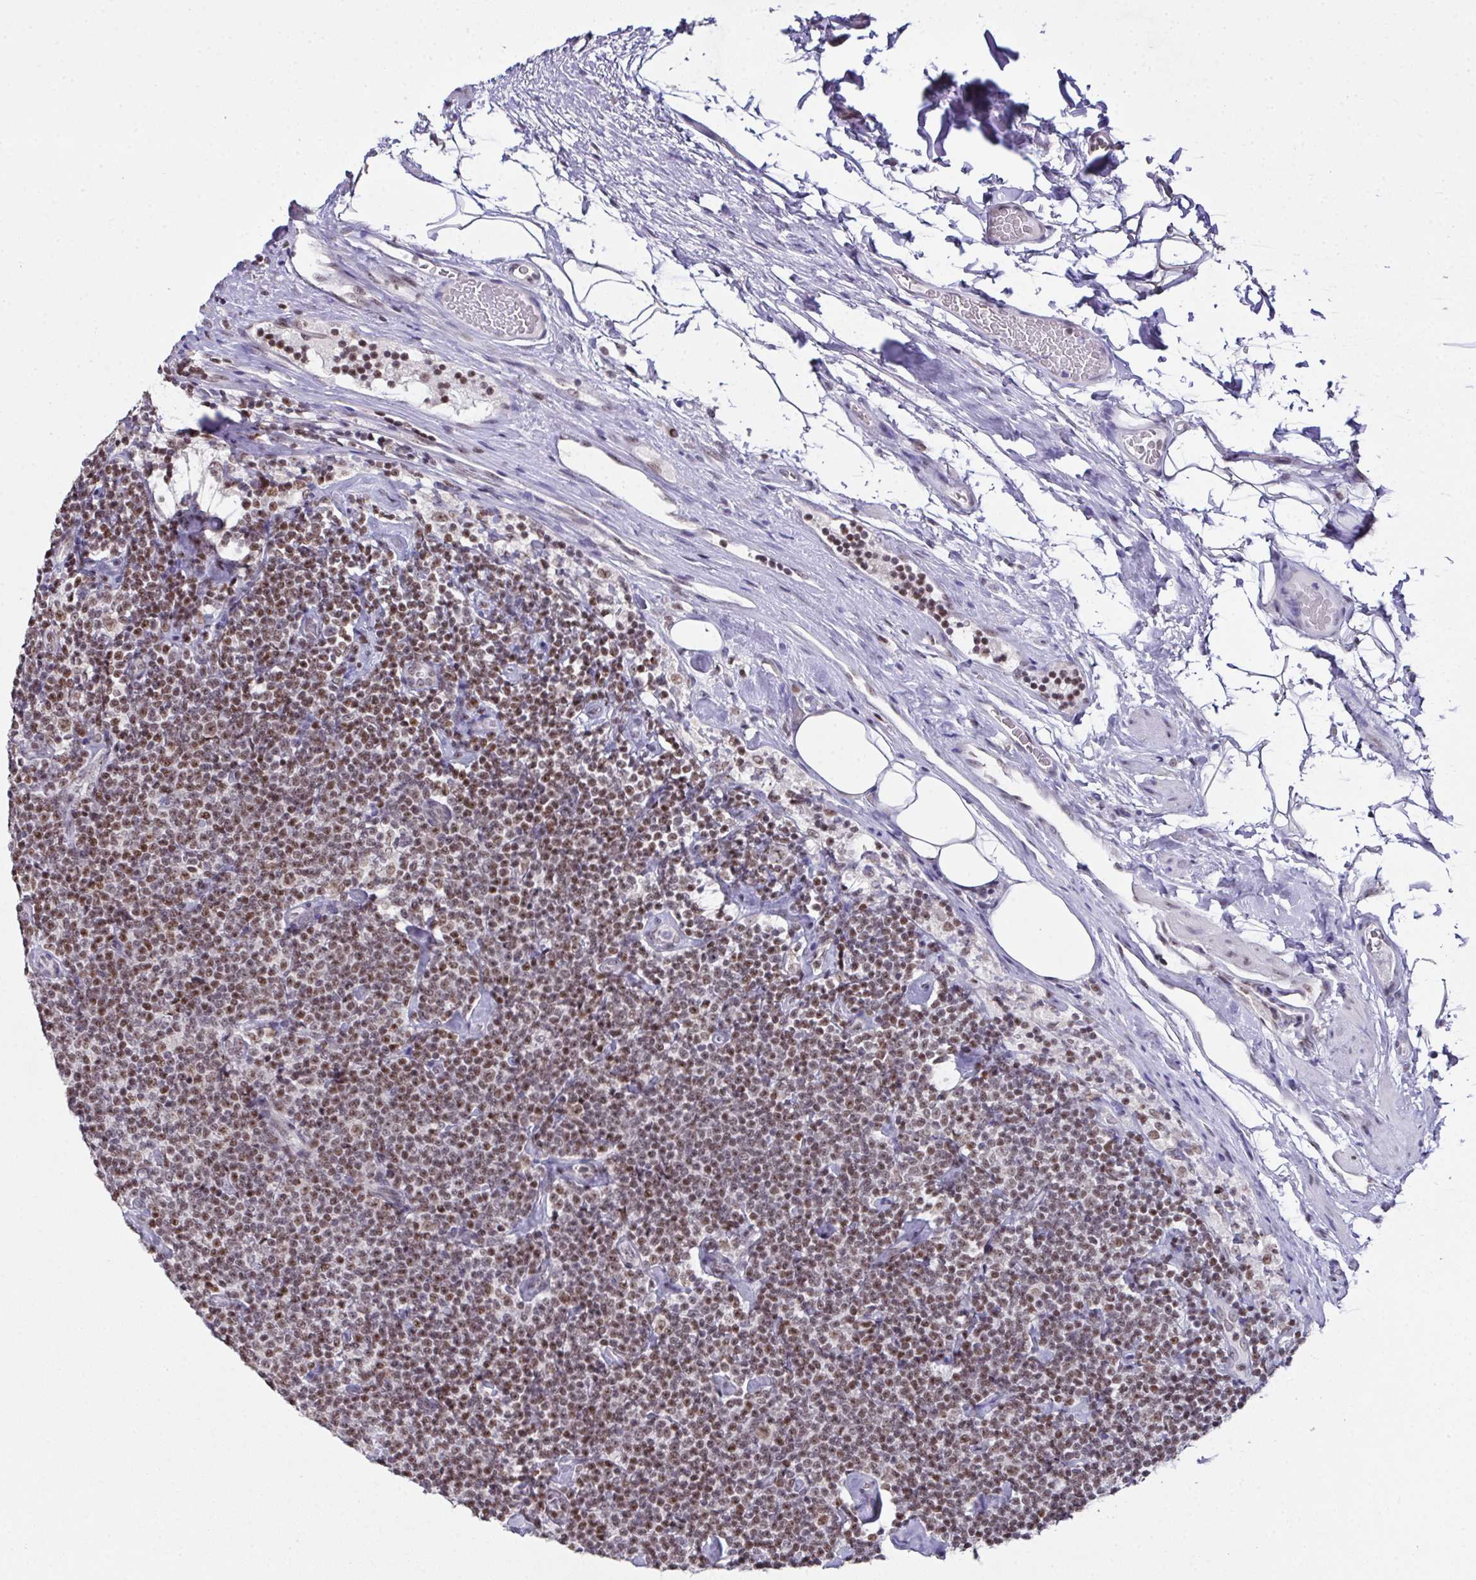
{"staining": {"intensity": "moderate", "quantity": ">75%", "location": "nuclear"}, "tissue": "lymphoma", "cell_type": "Tumor cells", "image_type": "cancer", "snomed": [{"axis": "morphology", "description": "Malignant lymphoma, non-Hodgkin's type, Low grade"}, {"axis": "topography", "description": "Lymph node"}], "caption": "Lymphoma tissue demonstrates moderate nuclear expression in approximately >75% of tumor cells", "gene": "ZNF800", "patient": {"sex": "male", "age": 81}}